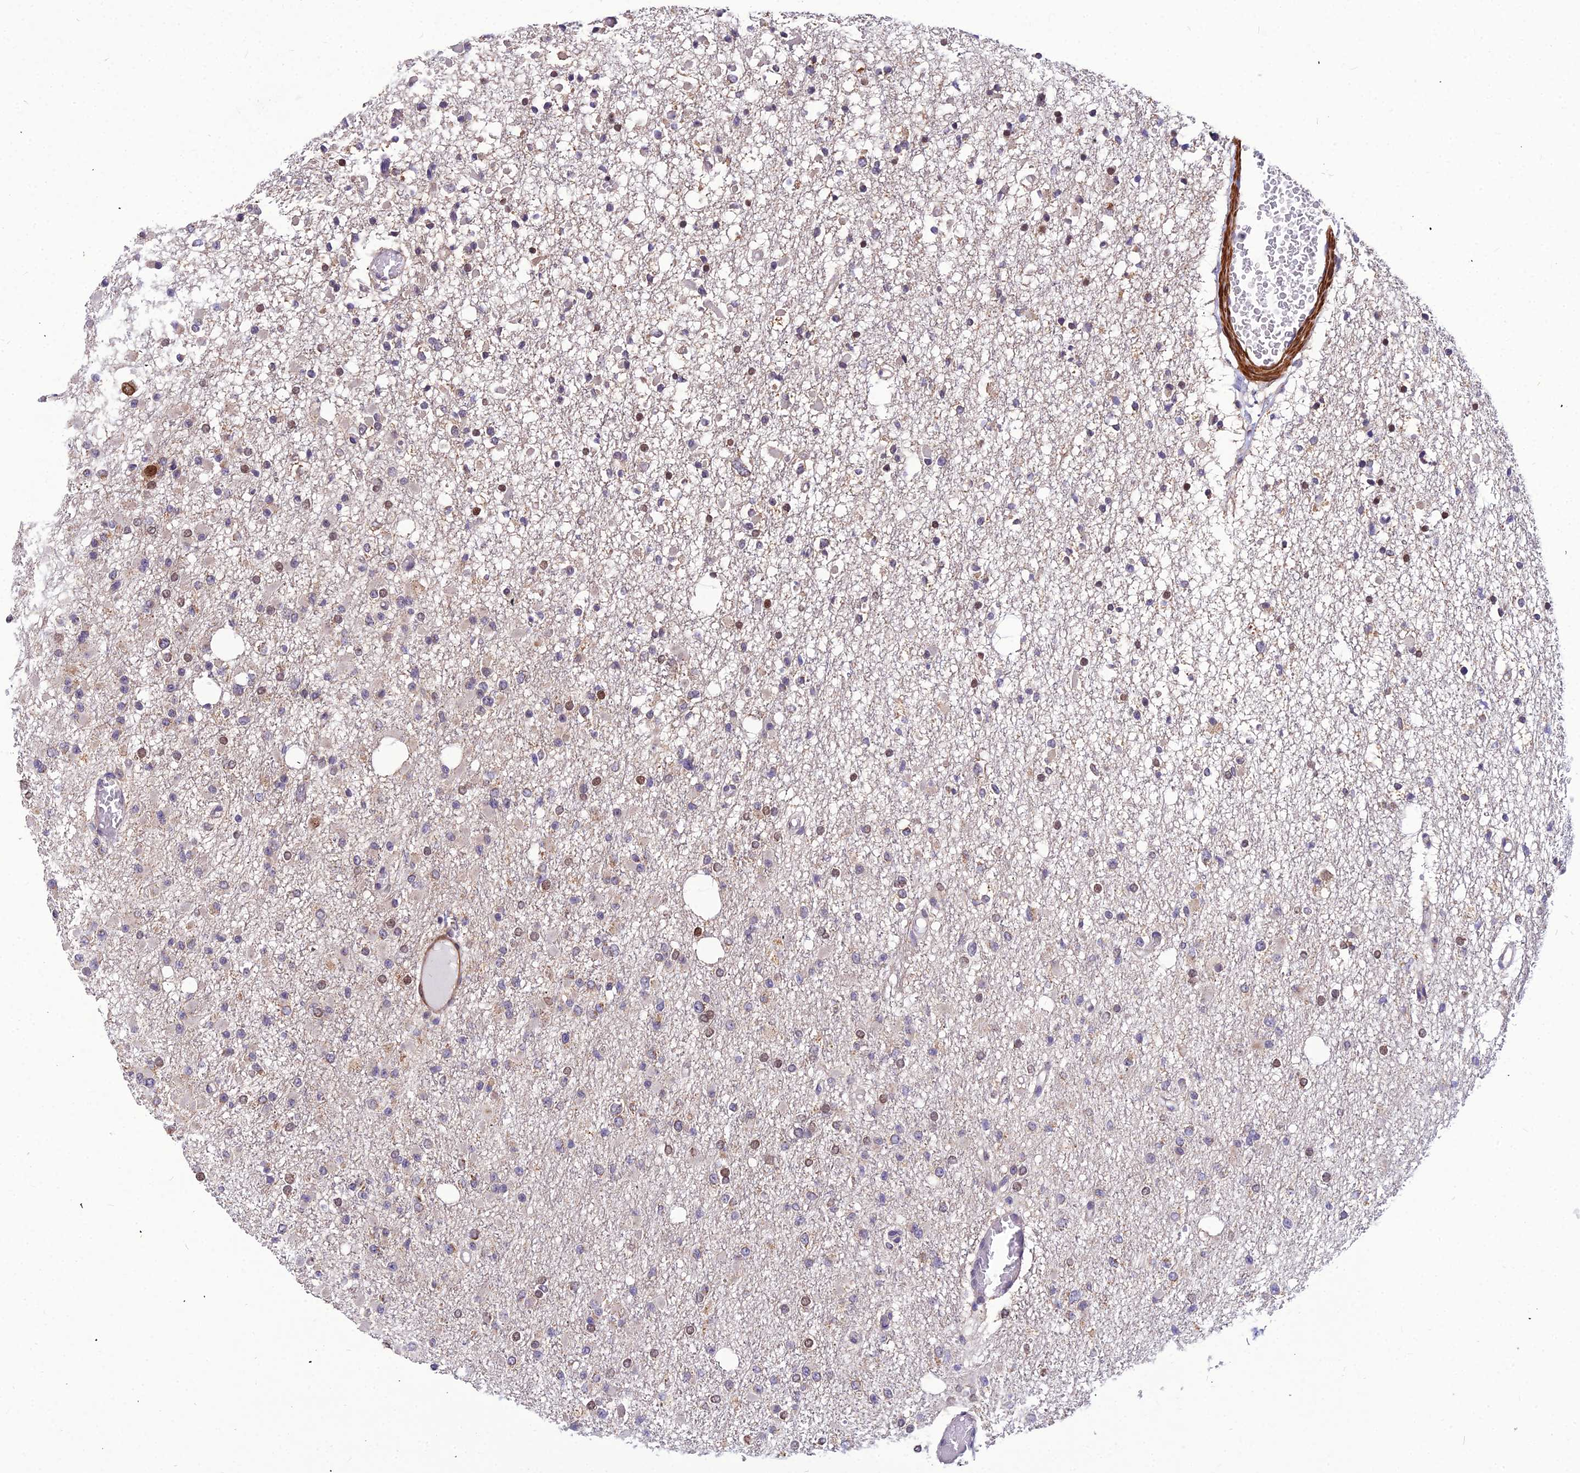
{"staining": {"intensity": "negative", "quantity": "none", "location": "none"}, "tissue": "glioma", "cell_type": "Tumor cells", "image_type": "cancer", "snomed": [{"axis": "morphology", "description": "Glioma, malignant, Low grade"}, {"axis": "topography", "description": "Brain"}], "caption": "There is no significant staining in tumor cells of glioma.", "gene": "LEKR1", "patient": {"sex": "female", "age": 22}}